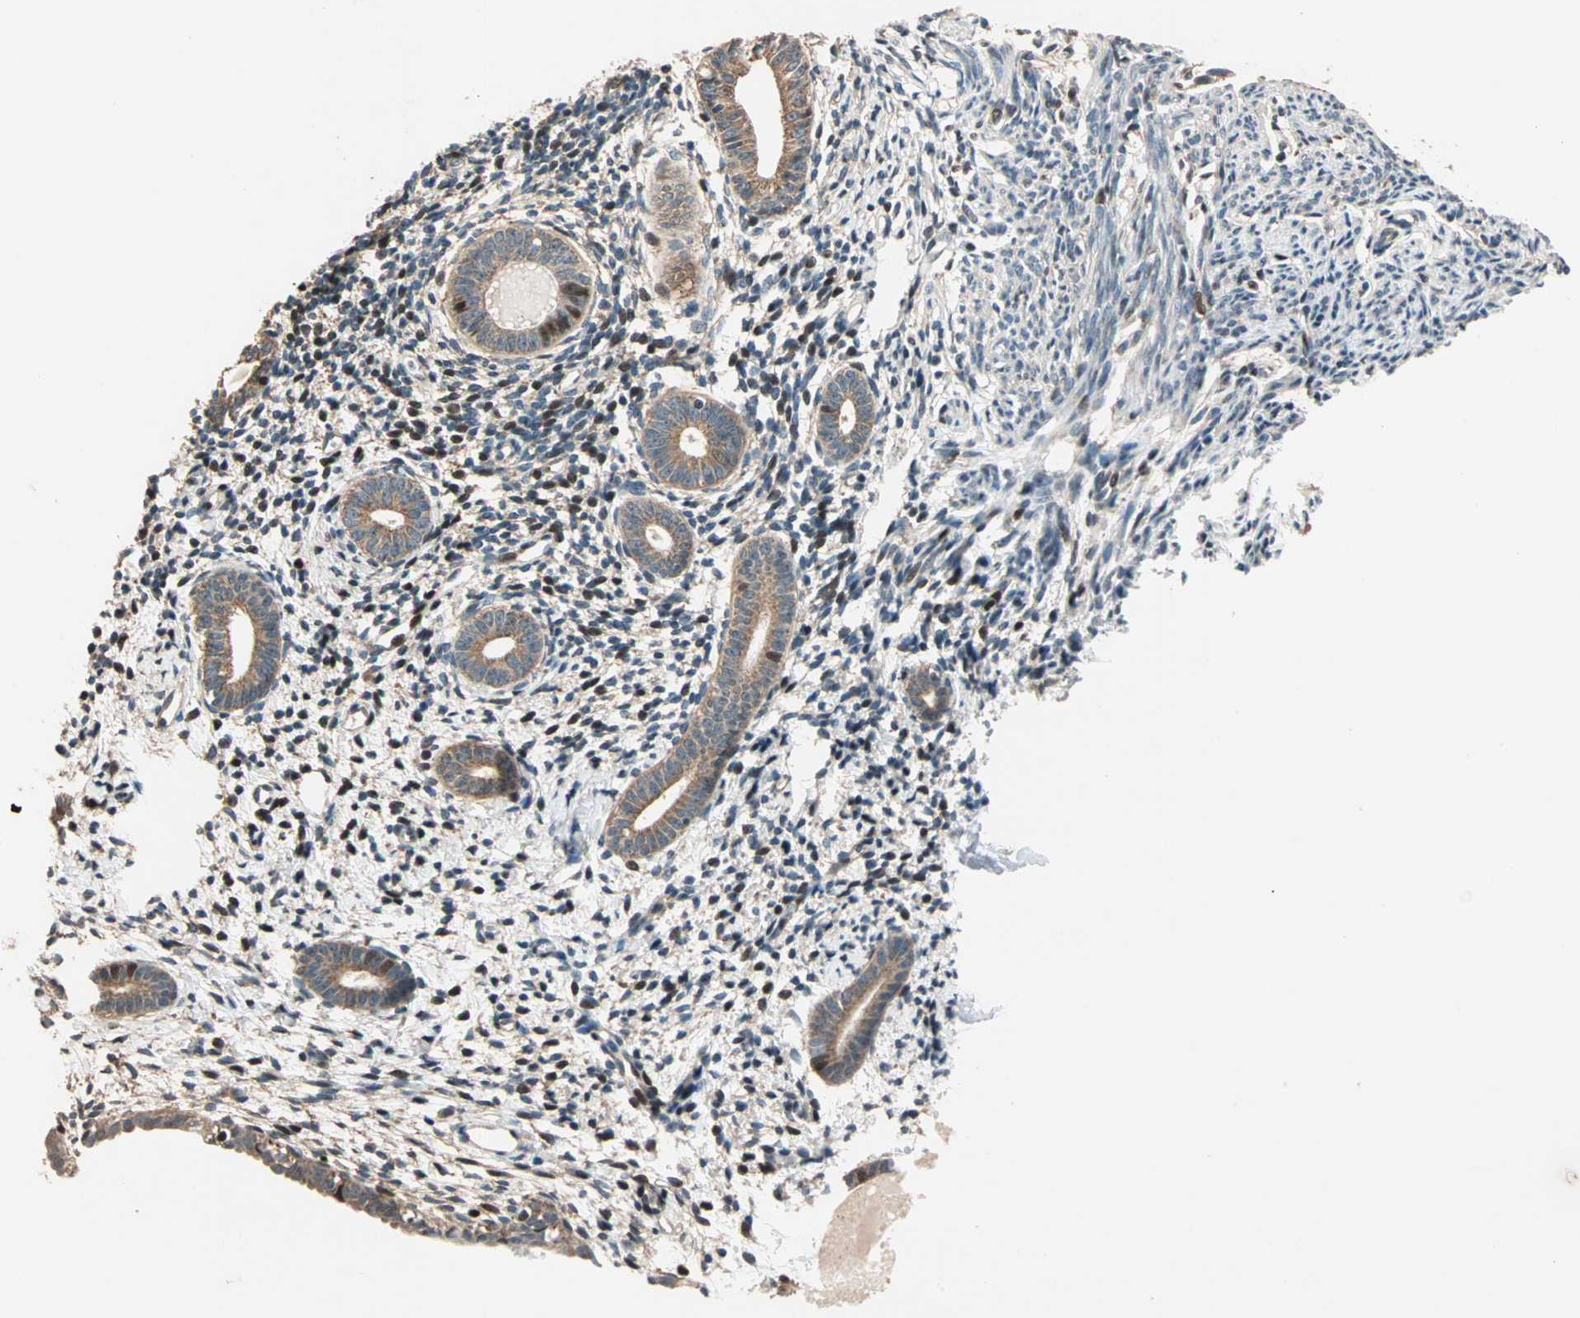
{"staining": {"intensity": "moderate", "quantity": "25%-75%", "location": "cytoplasmic/membranous,nuclear"}, "tissue": "endometrium", "cell_type": "Cells in endometrial stroma", "image_type": "normal", "snomed": [{"axis": "morphology", "description": "Normal tissue, NOS"}, {"axis": "topography", "description": "Endometrium"}], "caption": "Immunohistochemical staining of normal human endometrium reveals 25%-75% levels of moderate cytoplasmic/membranous,nuclear protein expression in about 25%-75% of cells in endometrial stroma. Nuclei are stained in blue.", "gene": "HECW1", "patient": {"sex": "female", "age": 71}}